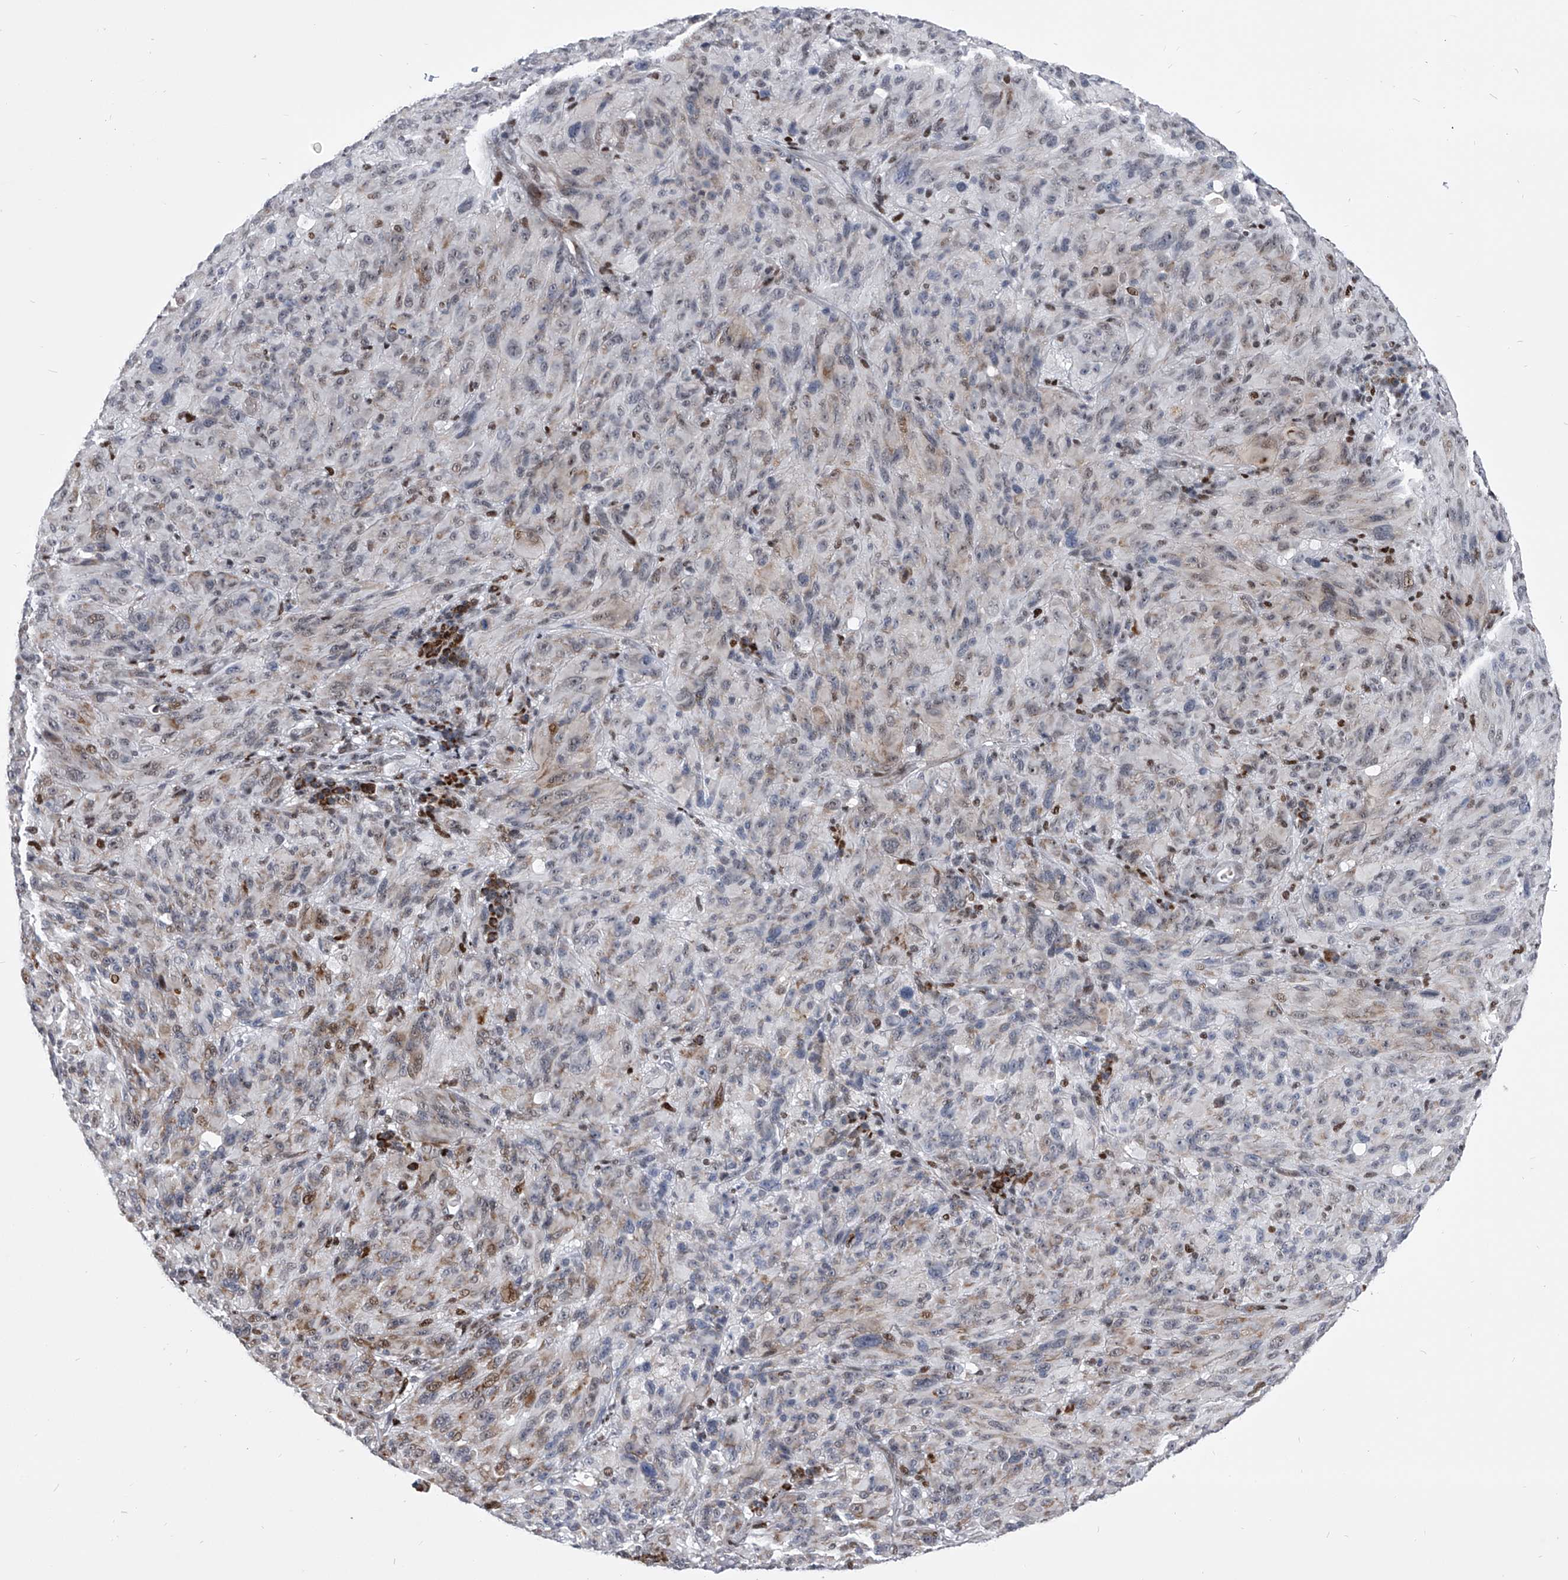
{"staining": {"intensity": "weak", "quantity": "<25%", "location": "nuclear"}, "tissue": "melanoma", "cell_type": "Tumor cells", "image_type": "cancer", "snomed": [{"axis": "morphology", "description": "Malignant melanoma, NOS"}, {"axis": "topography", "description": "Skin of head"}], "caption": "Immunohistochemistry (IHC) photomicrograph of malignant melanoma stained for a protein (brown), which shows no positivity in tumor cells.", "gene": "CMTR1", "patient": {"sex": "male", "age": 96}}